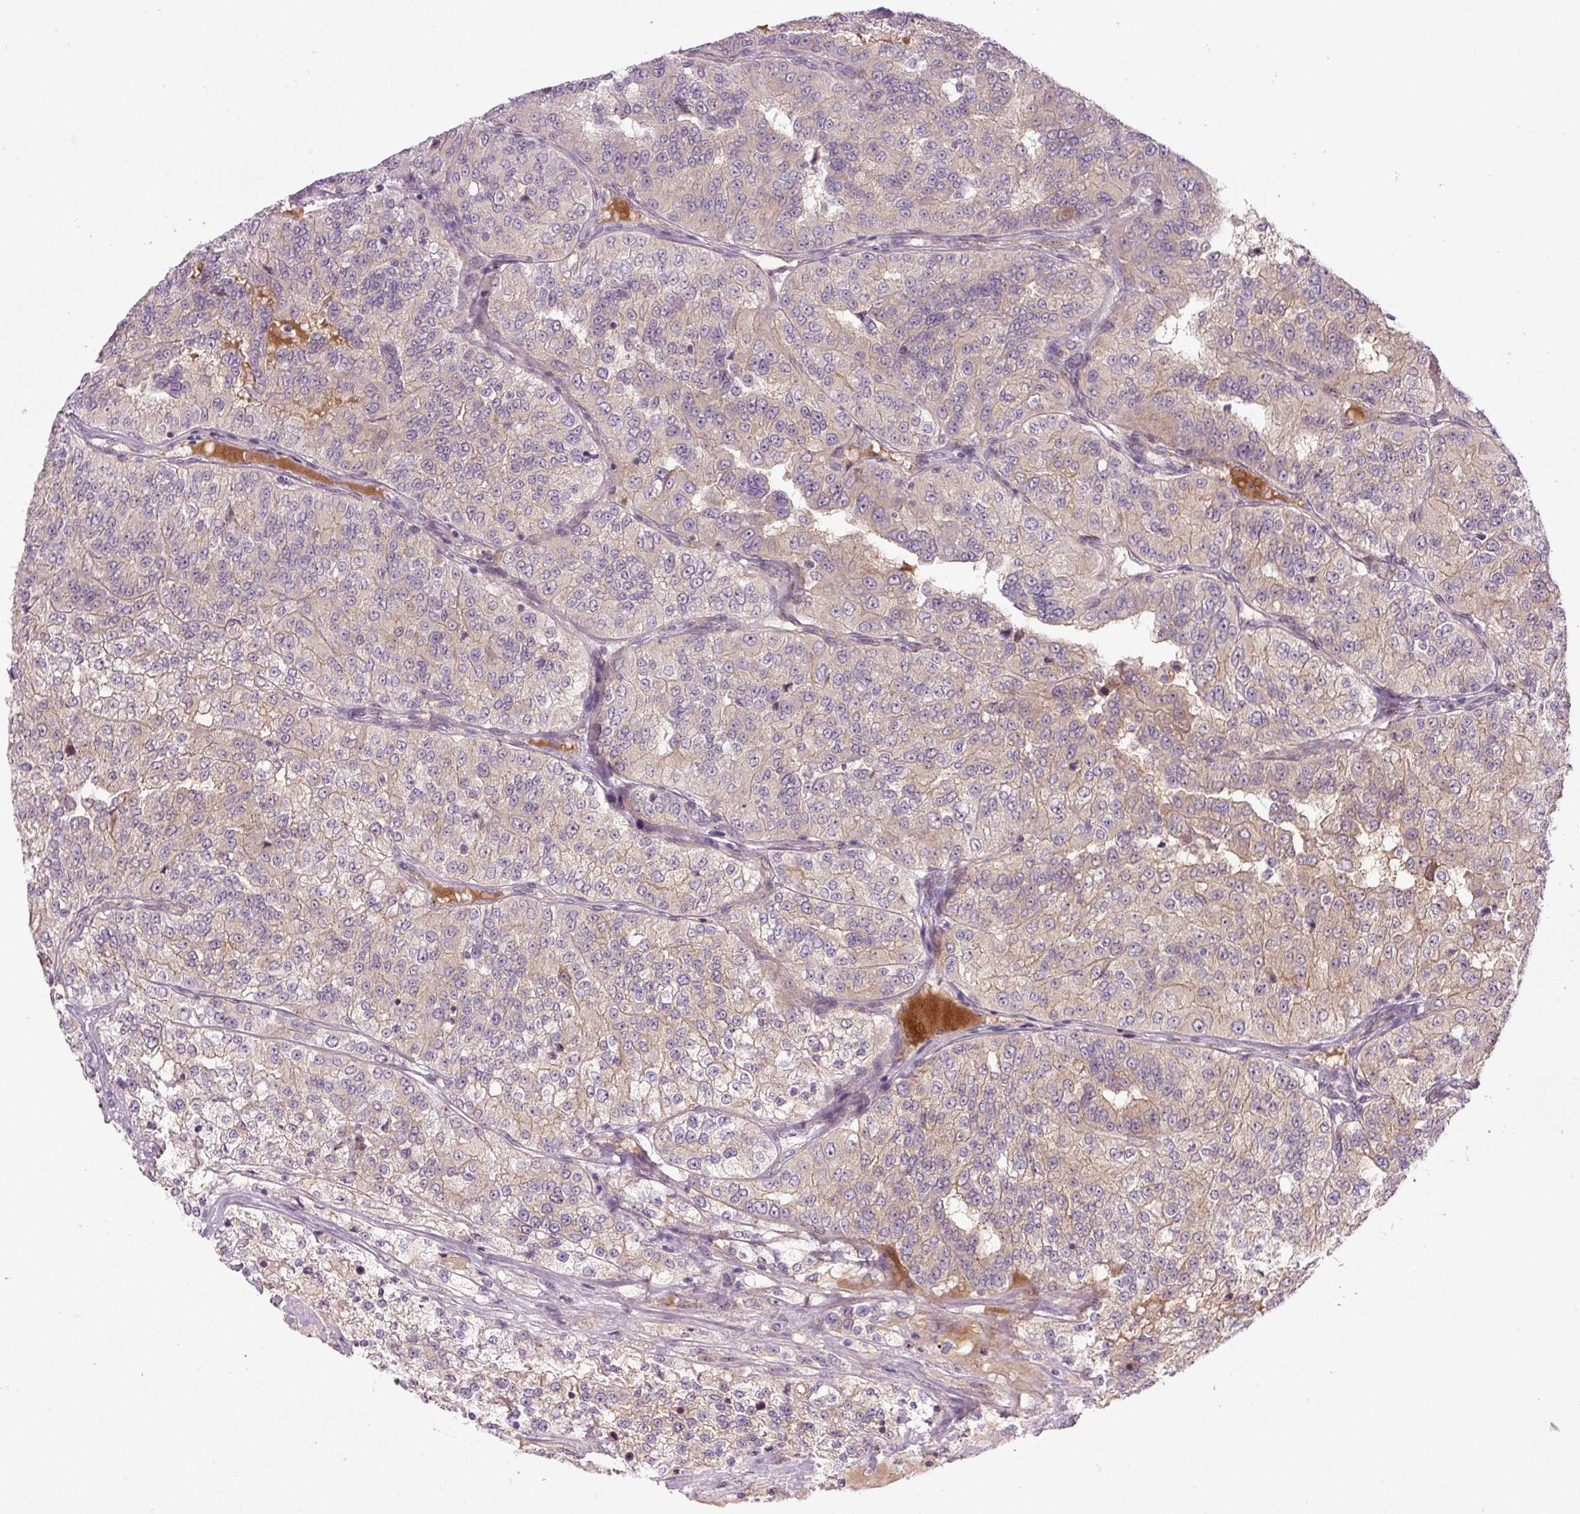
{"staining": {"intensity": "weak", "quantity": "25%-75%", "location": "cytoplasmic/membranous"}, "tissue": "renal cancer", "cell_type": "Tumor cells", "image_type": "cancer", "snomed": [{"axis": "morphology", "description": "Adenocarcinoma, NOS"}, {"axis": "topography", "description": "Kidney"}], "caption": "Renal cancer stained for a protein exhibits weak cytoplasmic/membranous positivity in tumor cells.", "gene": "PCM1", "patient": {"sex": "female", "age": 63}}